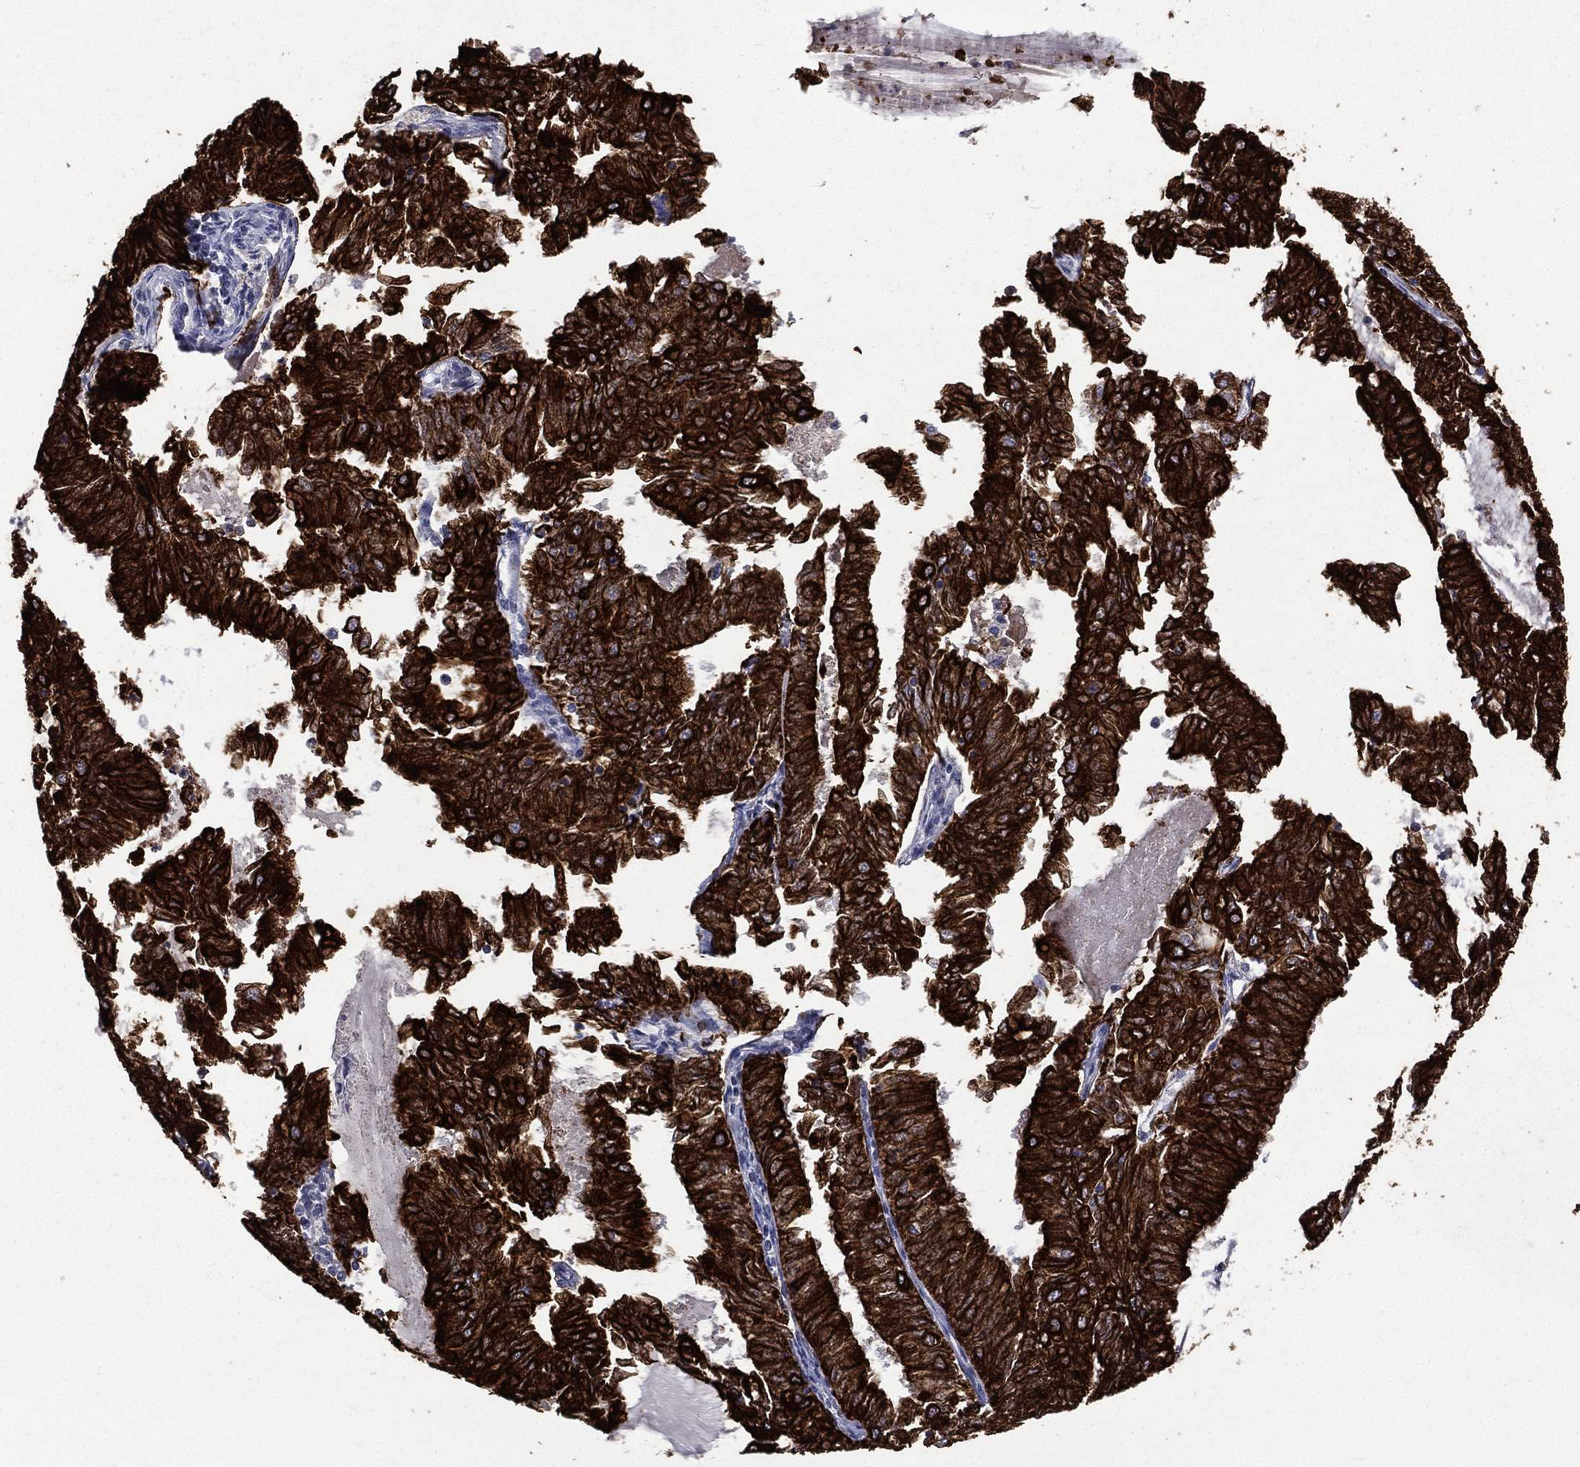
{"staining": {"intensity": "strong", "quantity": ">75%", "location": "cytoplasmic/membranous"}, "tissue": "endometrial cancer", "cell_type": "Tumor cells", "image_type": "cancer", "snomed": [{"axis": "morphology", "description": "Adenocarcinoma, NOS"}, {"axis": "topography", "description": "Endometrium"}], "caption": "Brown immunohistochemical staining in human endometrial adenocarcinoma reveals strong cytoplasmic/membranous expression in about >75% of tumor cells.", "gene": "KRT7", "patient": {"sex": "female", "age": 57}}